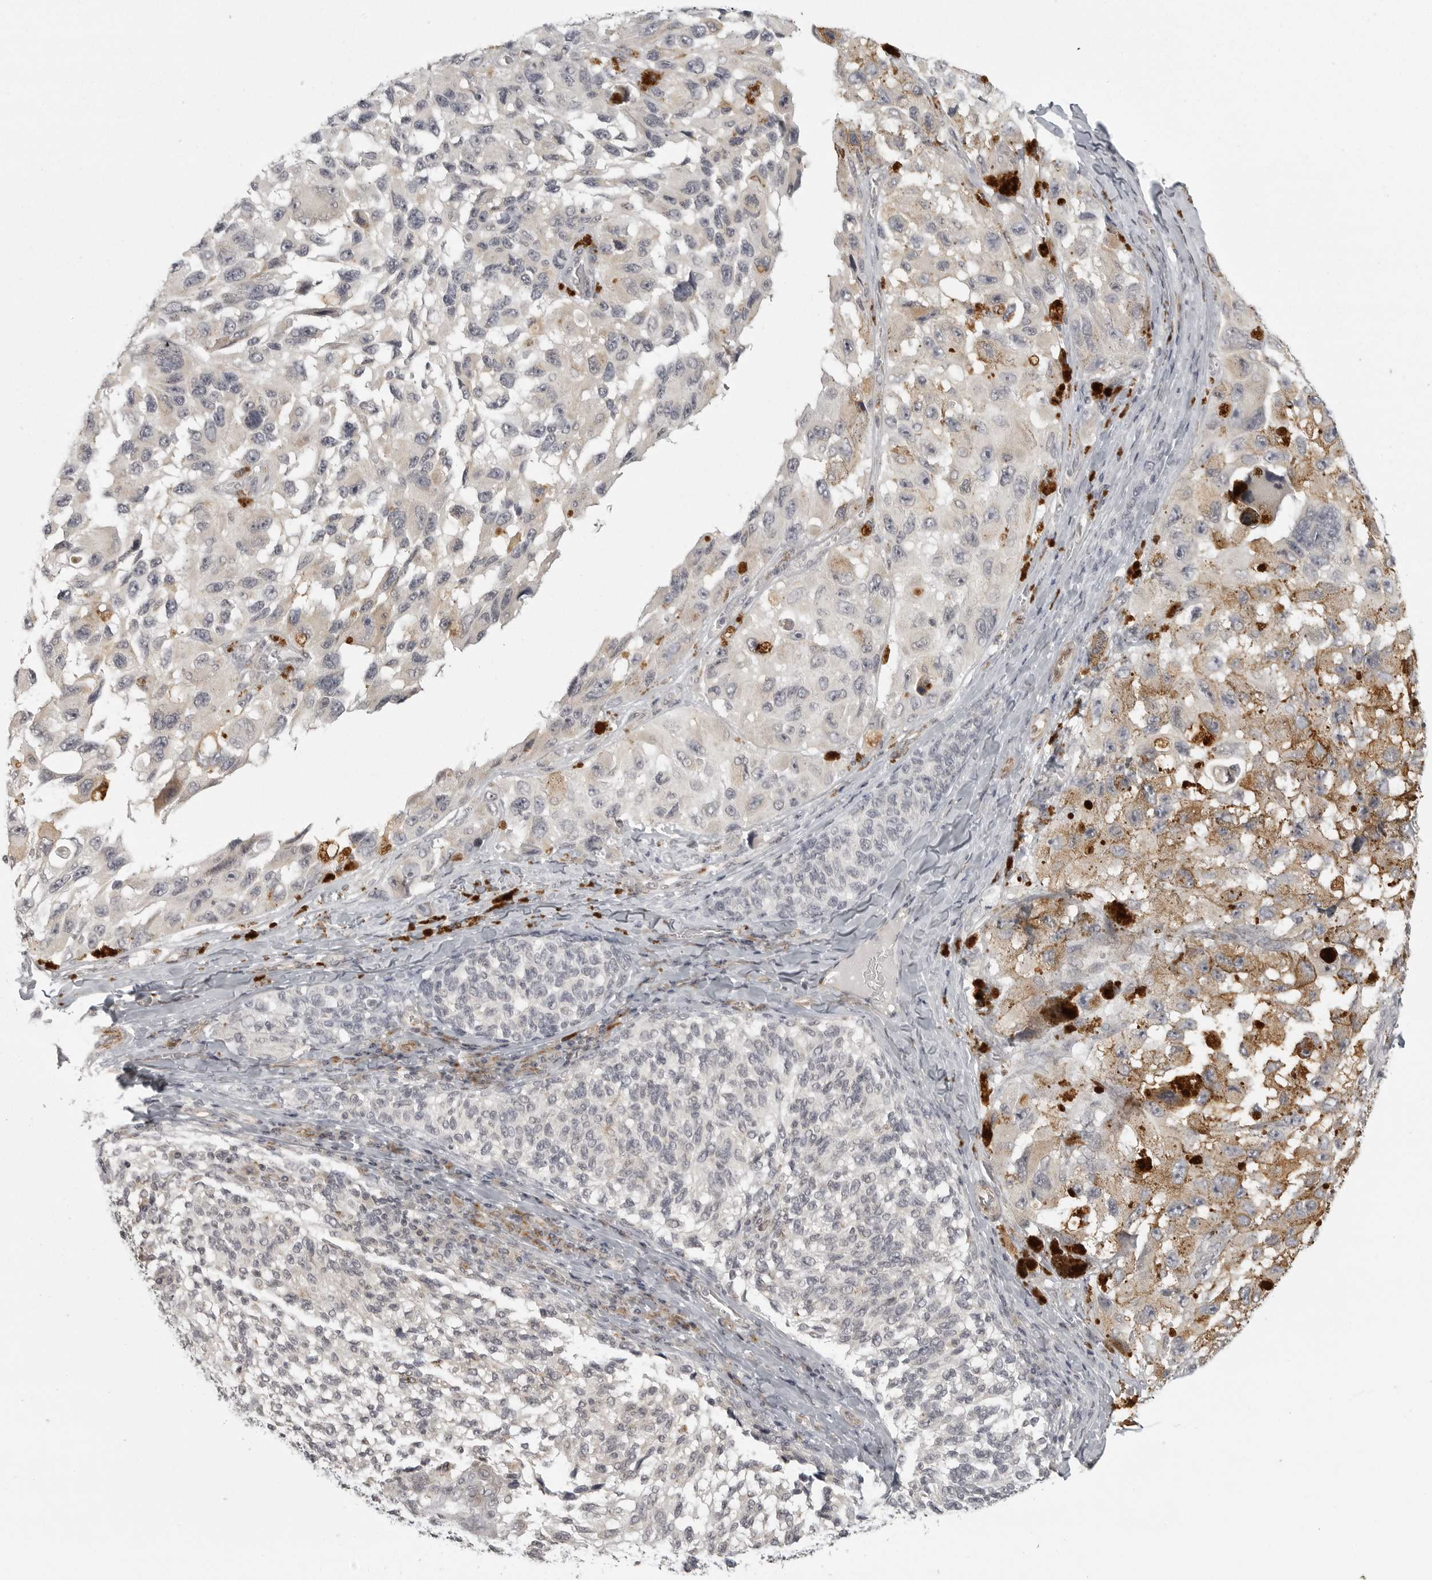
{"staining": {"intensity": "negative", "quantity": "none", "location": "none"}, "tissue": "melanoma", "cell_type": "Tumor cells", "image_type": "cancer", "snomed": [{"axis": "morphology", "description": "Malignant melanoma, NOS"}, {"axis": "topography", "description": "Skin"}], "caption": "Tumor cells are negative for protein expression in human malignant melanoma. The staining is performed using DAB (3,3'-diaminobenzidine) brown chromogen with nuclei counter-stained in using hematoxylin.", "gene": "TUT4", "patient": {"sex": "female", "age": 73}}